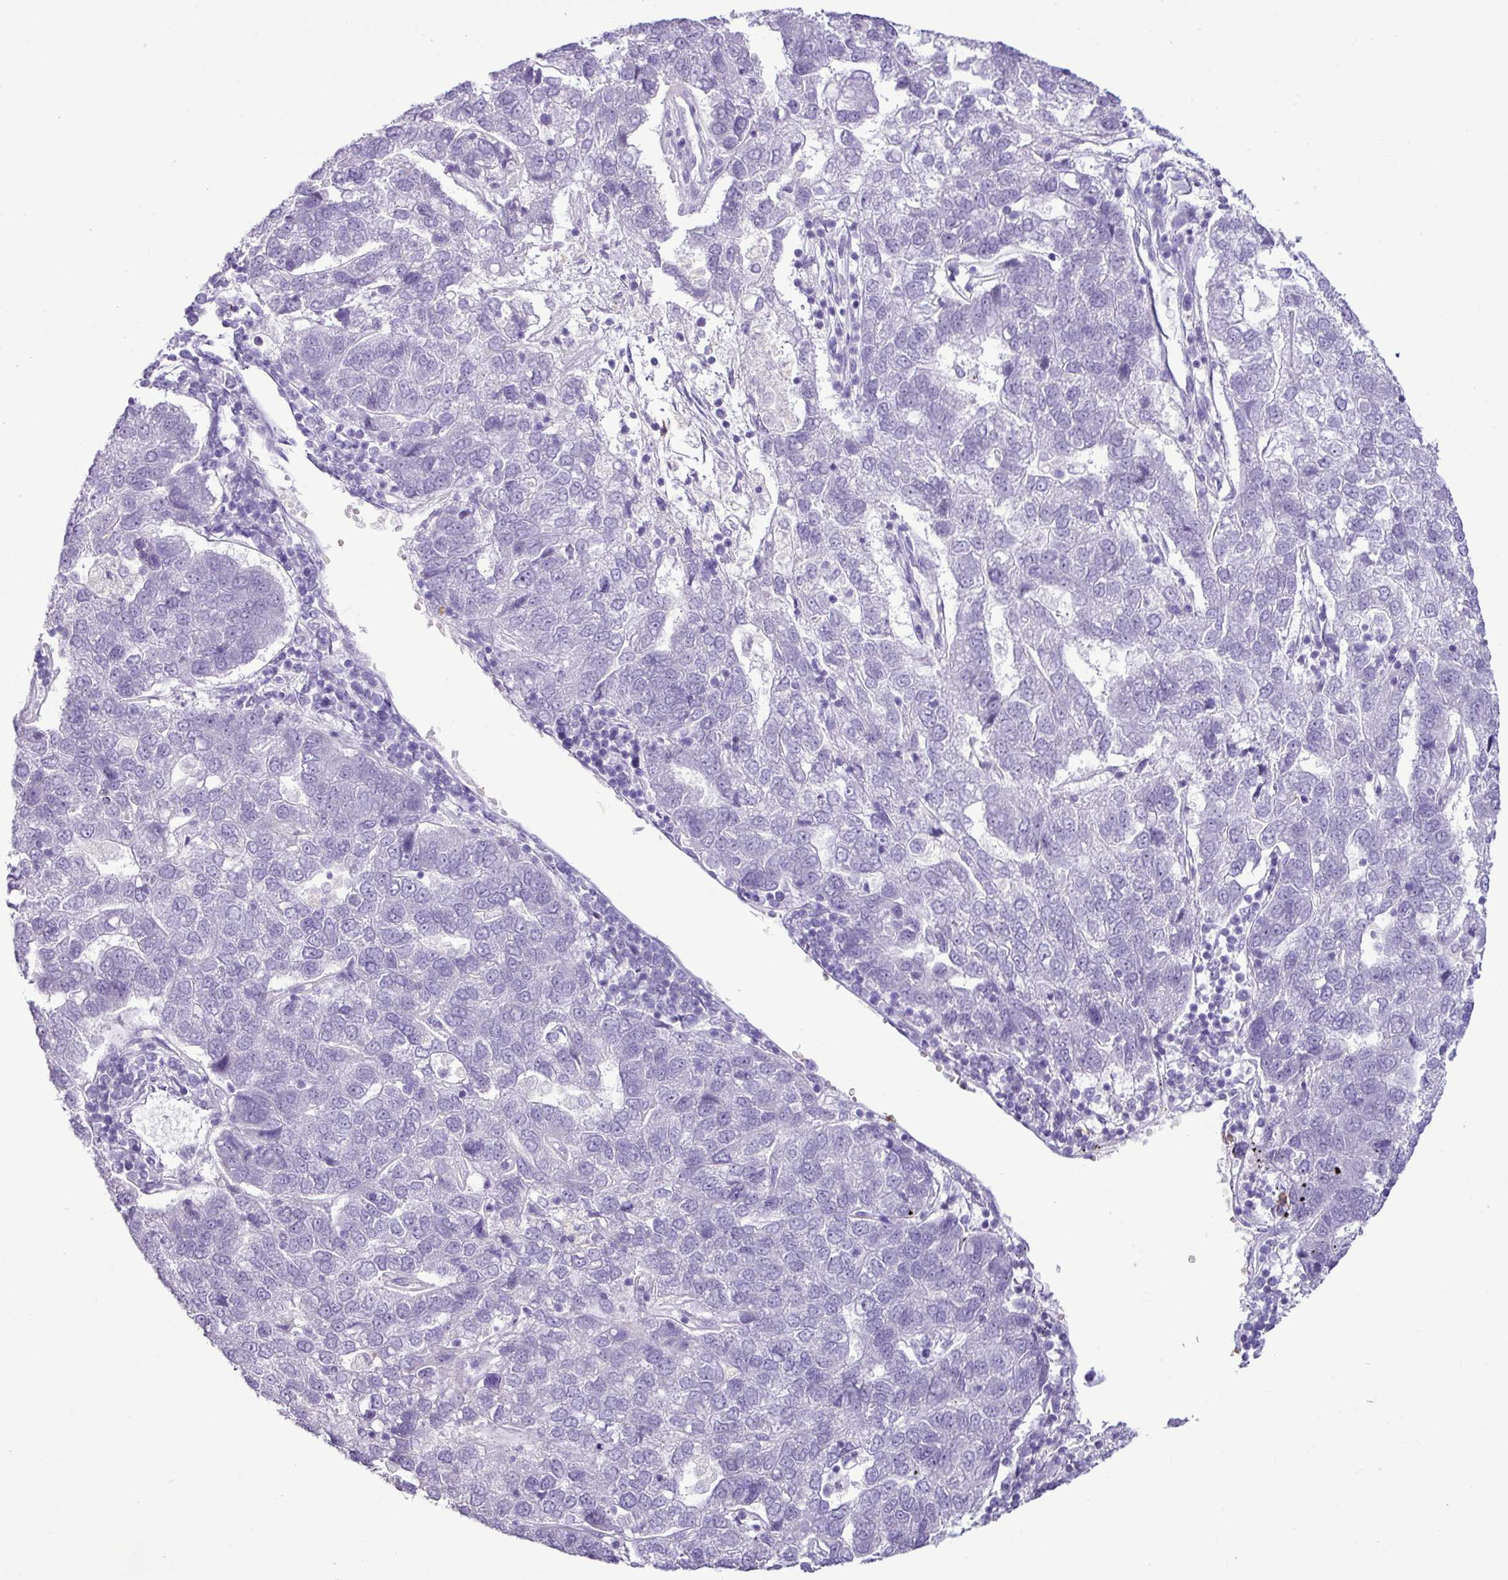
{"staining": {"intensity": "negative", "quantity": "none", "location": "none"}, "tissue": "pancreatic cancer", "cell_type": "Tumor cells", "image_type": "cancer", "snomed": [{"axis": "morphology", "description": "Adenocarcinoma, NOS"}, {"axis": "topography", "description": "Pancreas"}], "caption": "The histopathology image displays no significant staining in tumor cells of pancreatic adenocarcinoma. (IHC, brightfield microscopy, high magnification).", "gene": "ZSCAN5A", "patient": {"sex": "female", "age": 61}}